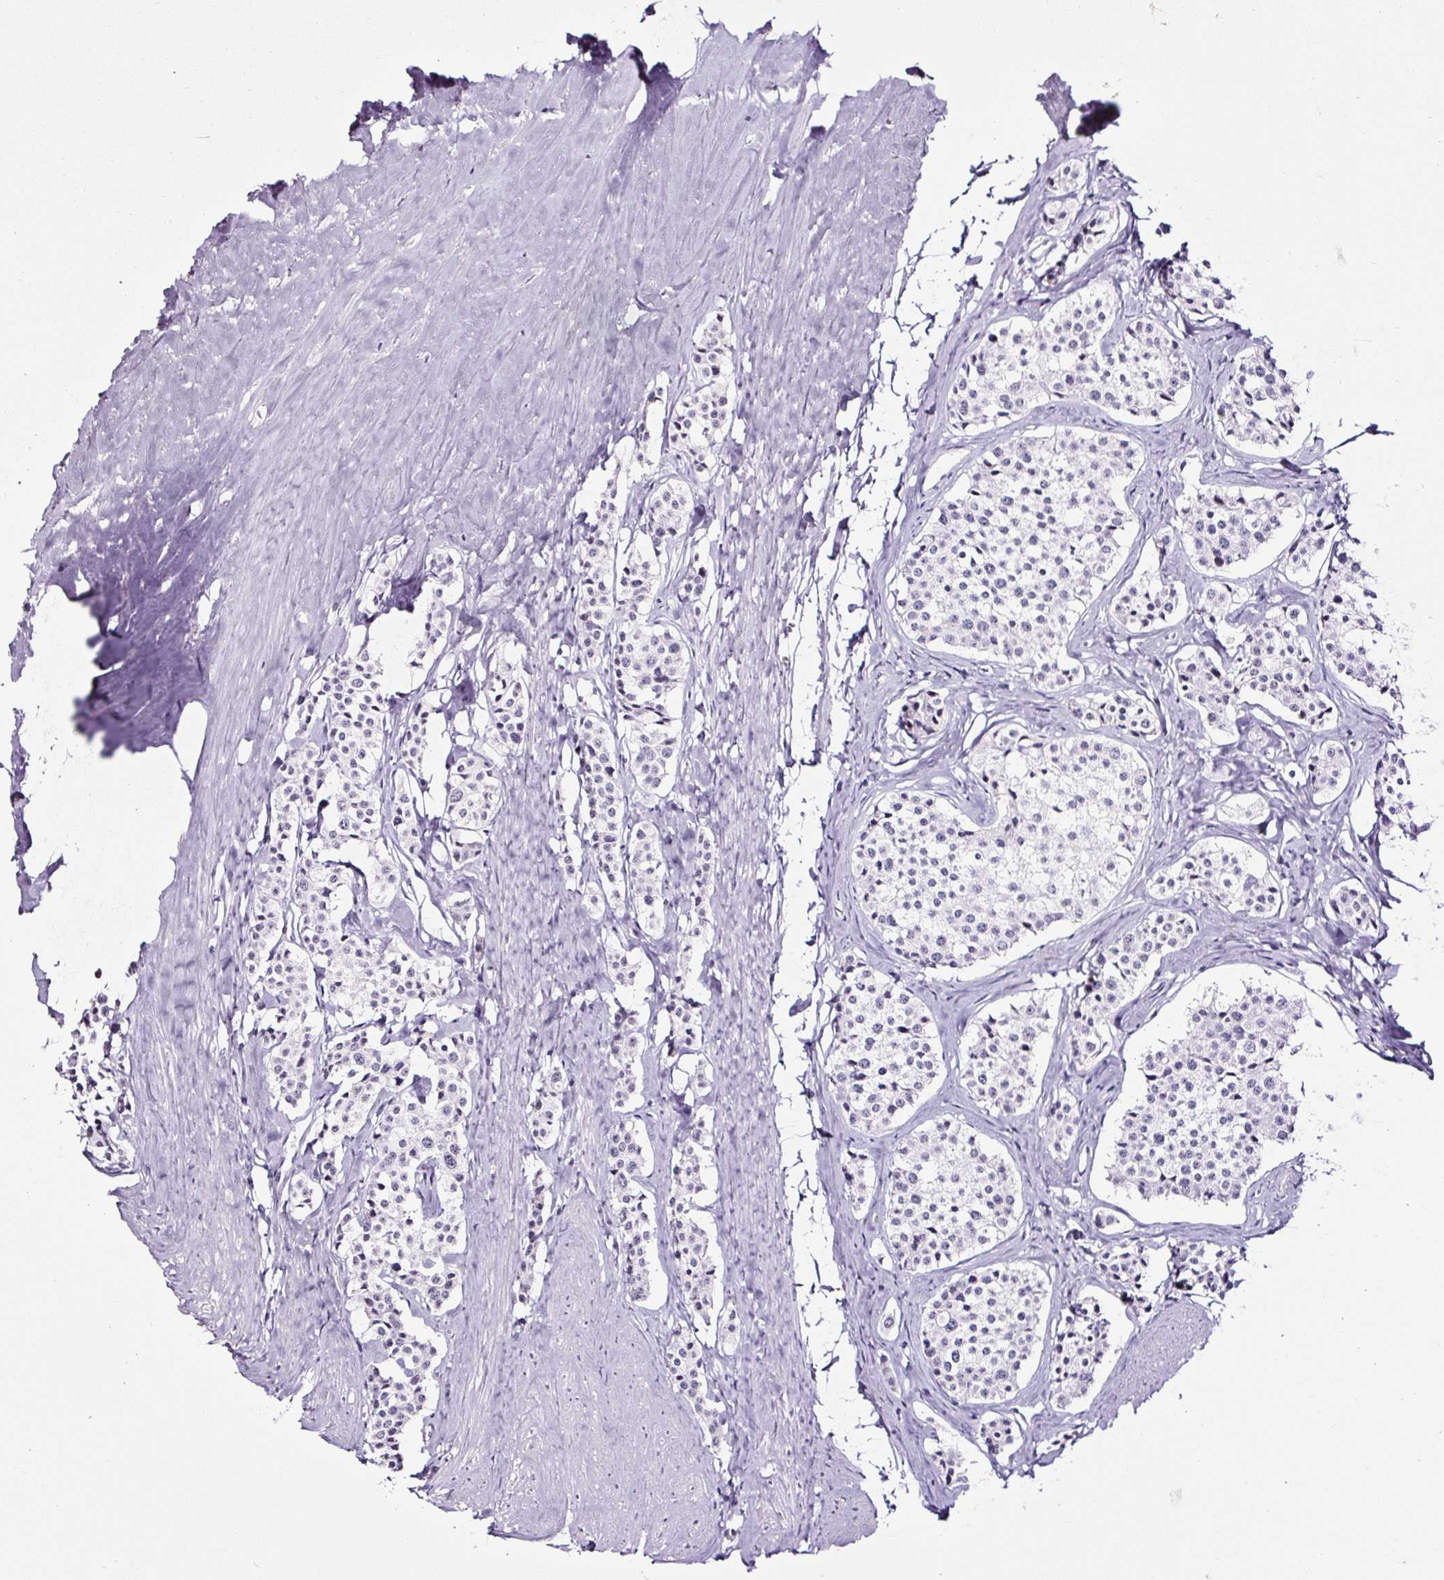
{"staining": {"intensity": "negative", "quantity": "none", "location": "none"}, "tissue": "carcinoid", "cell_type": "Tumor cells", "image_type": "cancer", "snomed": [{"axis": "morphology", "description": "Carcinoid, malignant, NOS"}, {"axis": "topography", "description": "Small intestine"}], "caption": "Carcinoid was stained to show a protein in brown. There is no significant positivity in tumor cells.", "gene": "NPHS2", "patient": {"sex": "male", "age": 60}}